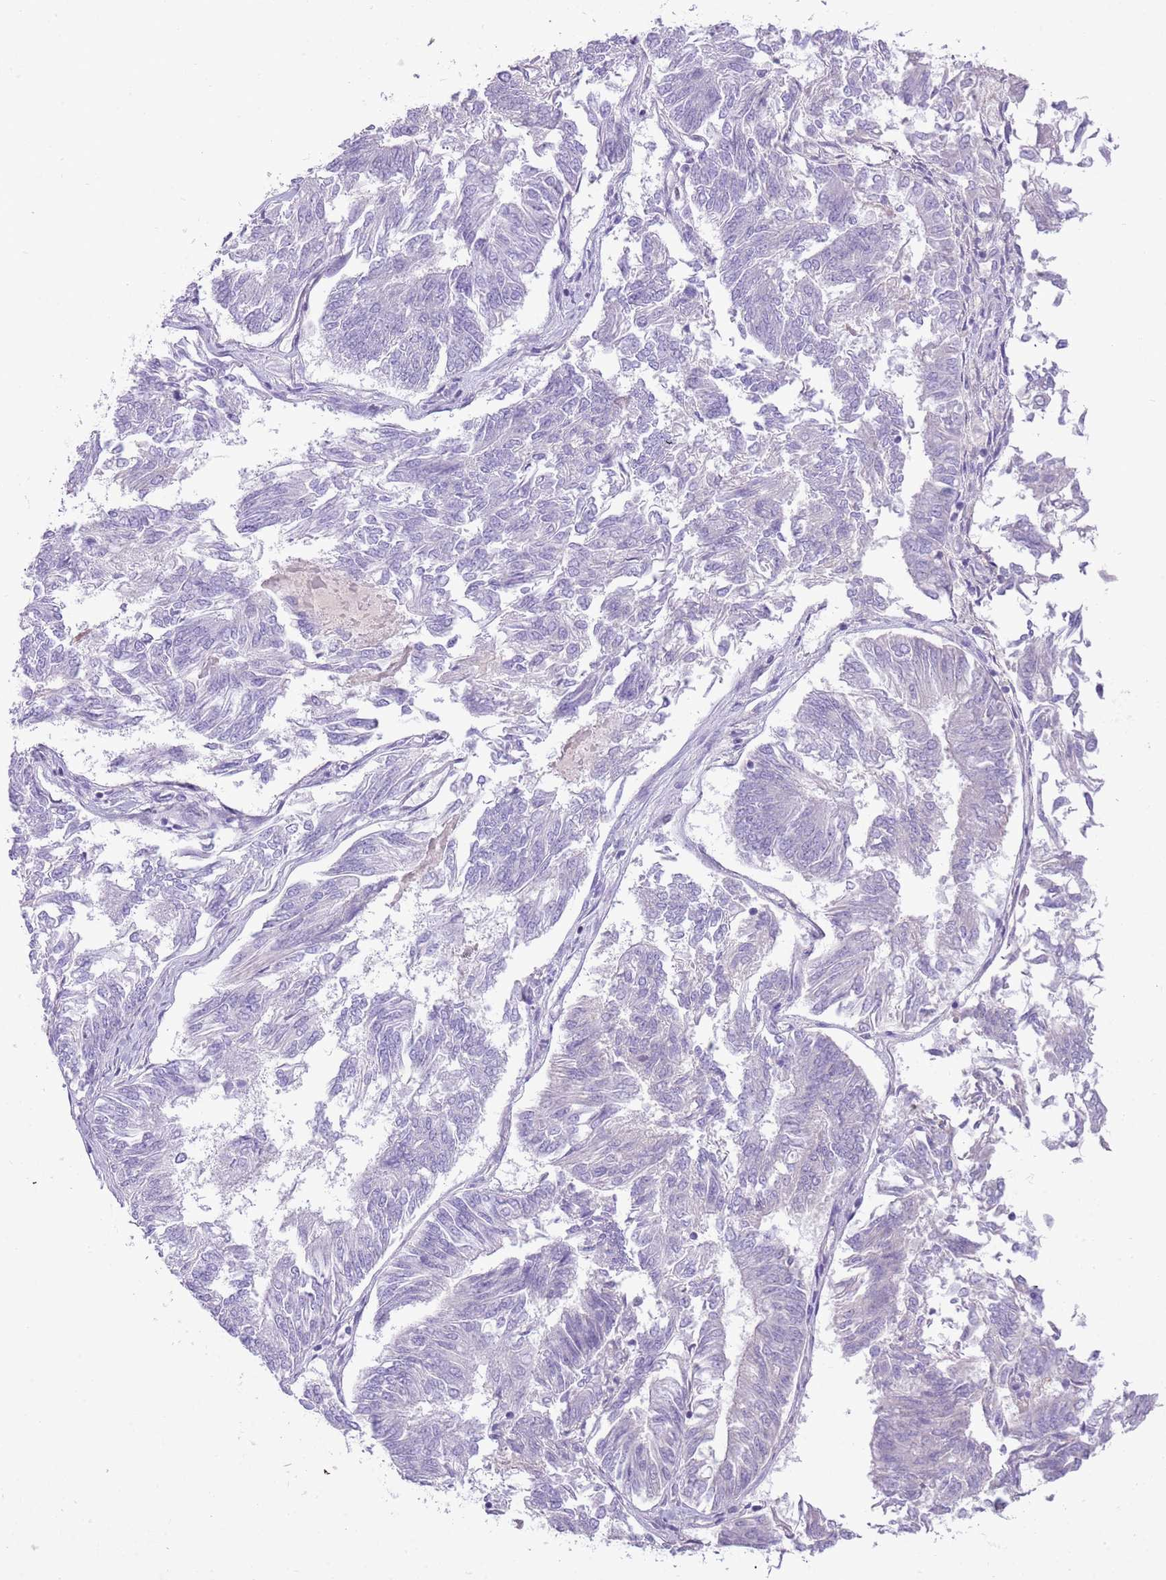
{"staining": {"intensity": "negative", "quantity": "none", "location": "none"}, "tissue": "endometrial cancer", "cell_type": "Tumor cells", "image_type": "cancer", "snomed": [{"axis": "morphology", "description": "Adenocarcinoma, NOS"}, {"axis": "topography", "description": "Endometrium"}], "caption": "A photomicrograph of human endometrial adenocarcinoma is negative for staining in tumor cells.", "gene": "TOX2", "patient": {"sex": "female", "age": 58}}